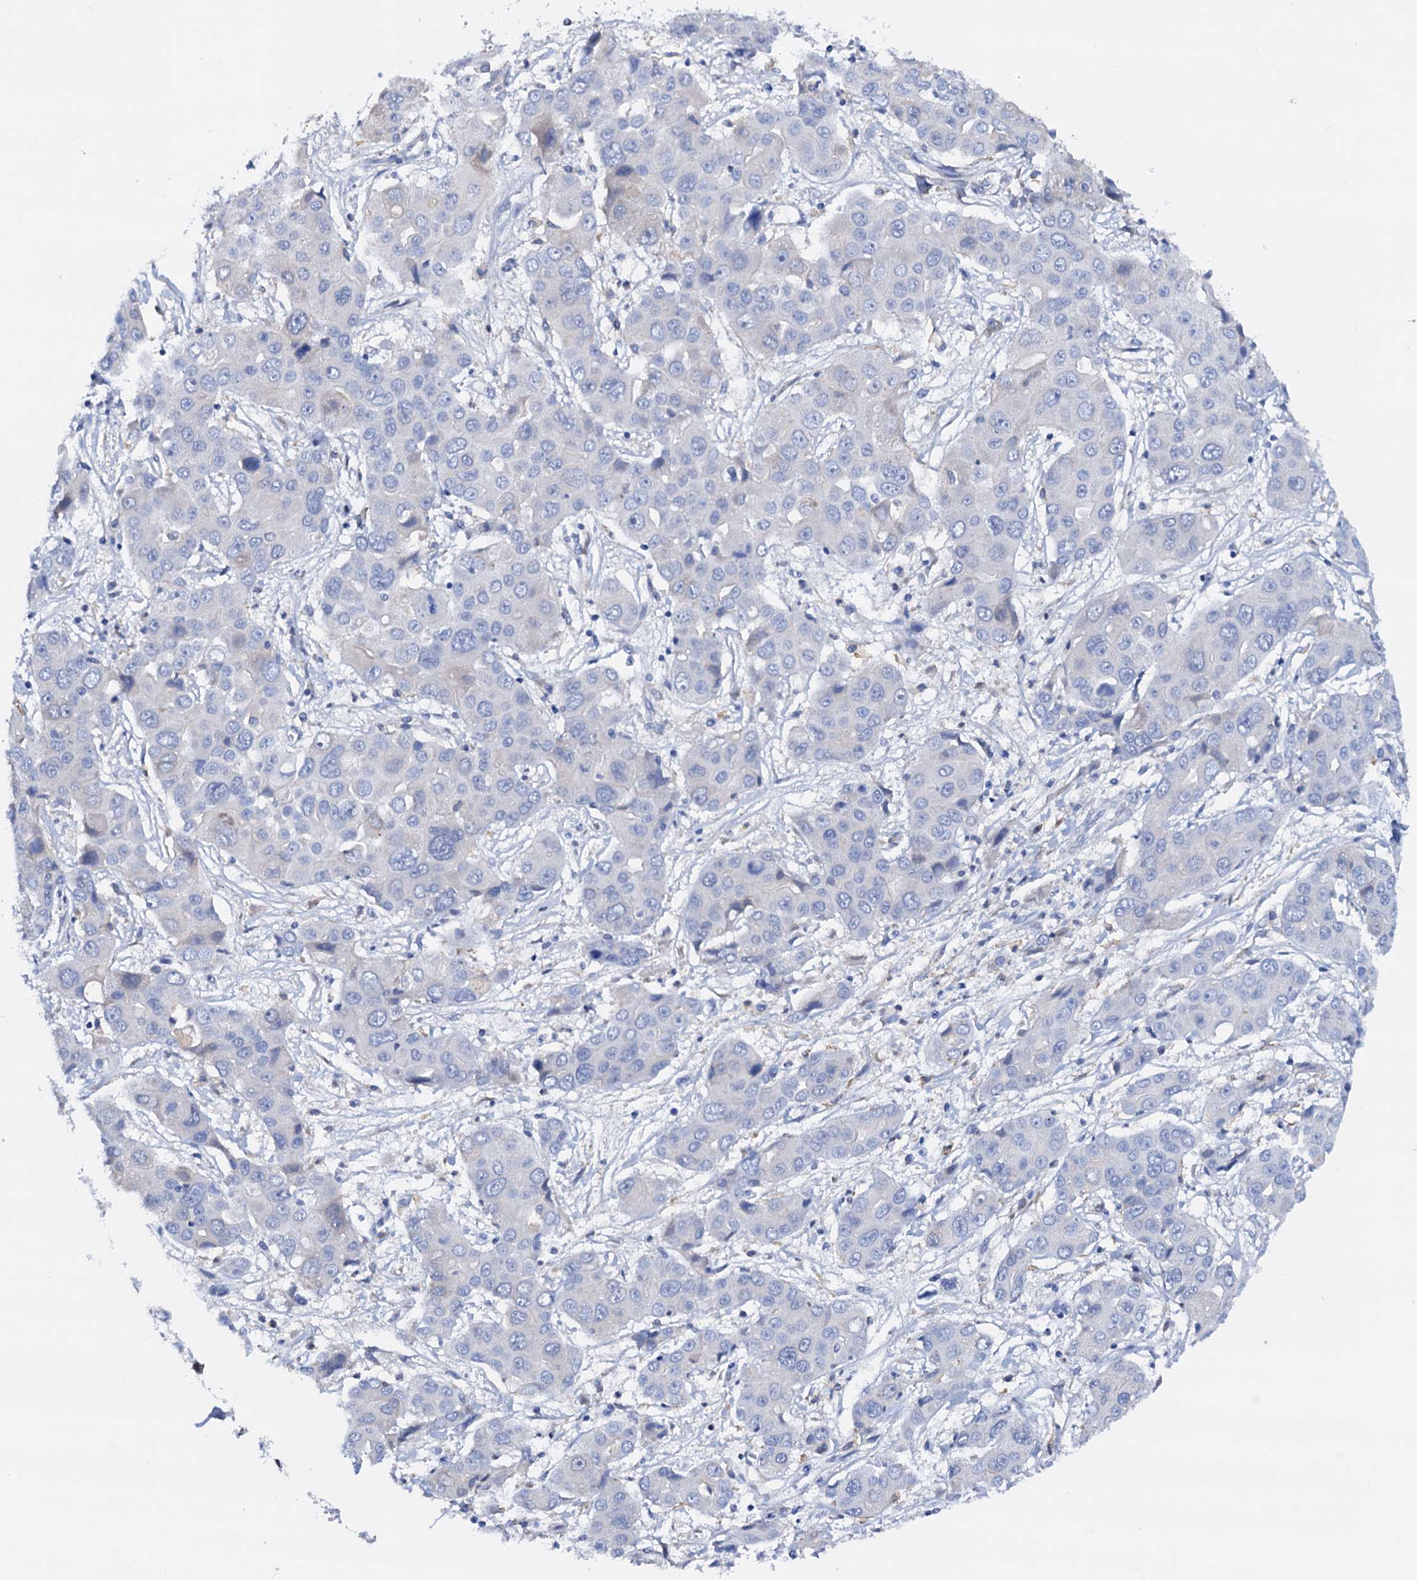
{"staining": {"intensity": "negative", "quantity": "none", "location": "none"}, "tissue": "liver cancer", "cell_type": "Tumor cells", "image_type": "cancer", "snomed": [{"axis": "morphology", "description": "Cholangiocarcinoma"}, {"axis": "topography", "description": "Liver"}], "caption": "Photomicrograph shows no significant protein expression in tumor cells of liver cancer (cholangiocarcinoma).", "gene": "RASSF9", "patient": {"sex": "male", "age": 67}}